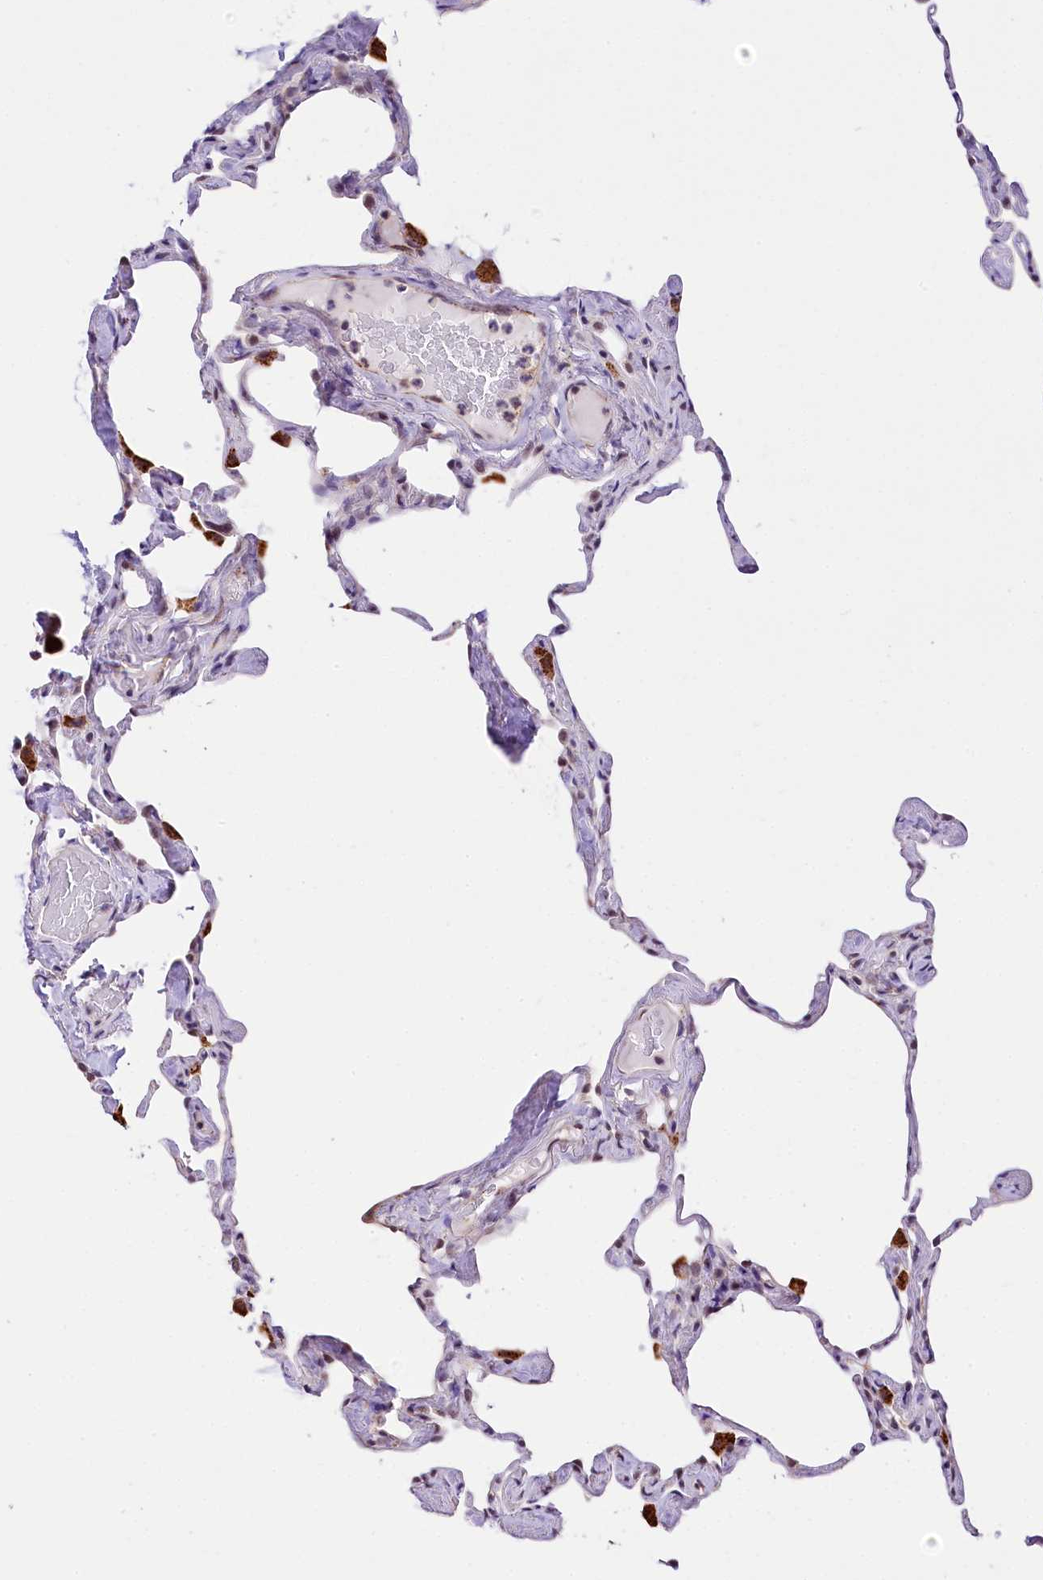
{"staining": {"intensity": "moderate", "quantity": "<25%", "location": "cytoplasmic/membranous"}, "tissue": "lung", "cell_type": "Alveolar cells", "image_type": "normal", "snomed": [{"axis": "morphology", "description": "Normal tissue, NOS"}, {"axis": "topography", "description": "Lung"}], "caption": "Immunohistochemistry of unremarkable lung reveals low levels of moderate cytoplasmic/membranous staining in about <25% of alveolar cells.", "gene": "MRPL54", "patient": {"sex": "male", "age": 65}}